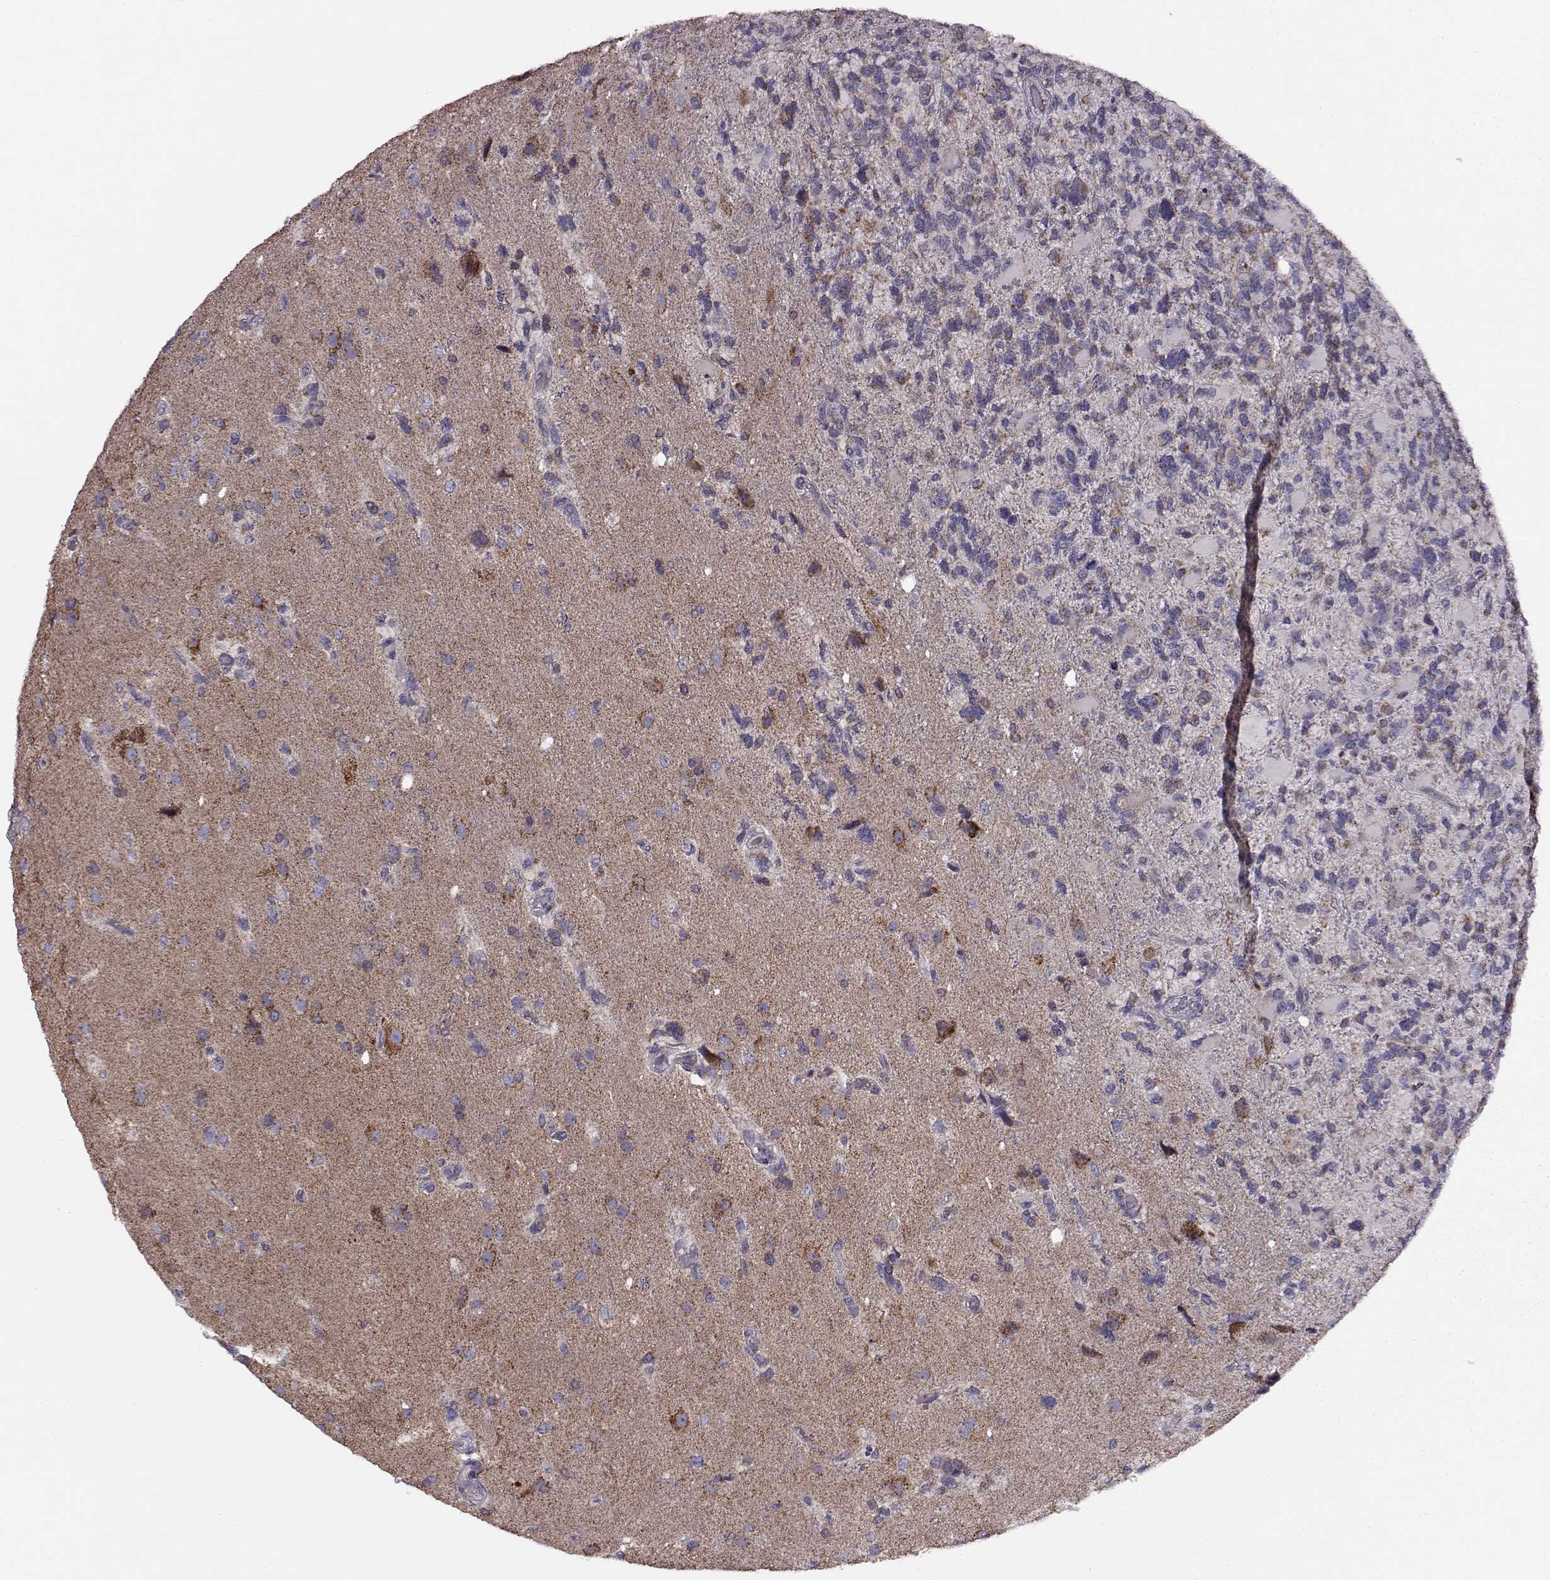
{"staining": {"intensity": "moderate", "quantity": "<25%", "location": "cytoplasmic/membranous"}, "tissue": "glioma", "cell_type": "Tumor cells", "image_type": "cancer", "snomed": [{"axis": "morphology", "description": "Glioma, malignant, High grade"}, {"axis": "topography", "description": "Brain"}], "caption": "Glioma stained for a protein (brown) shows moderate cytoplasmic/membranous positive positivity in approximately <25% of tumor cells.", "gene": "FAM8A1", "patient": {"sex": "female", "age": 71}}